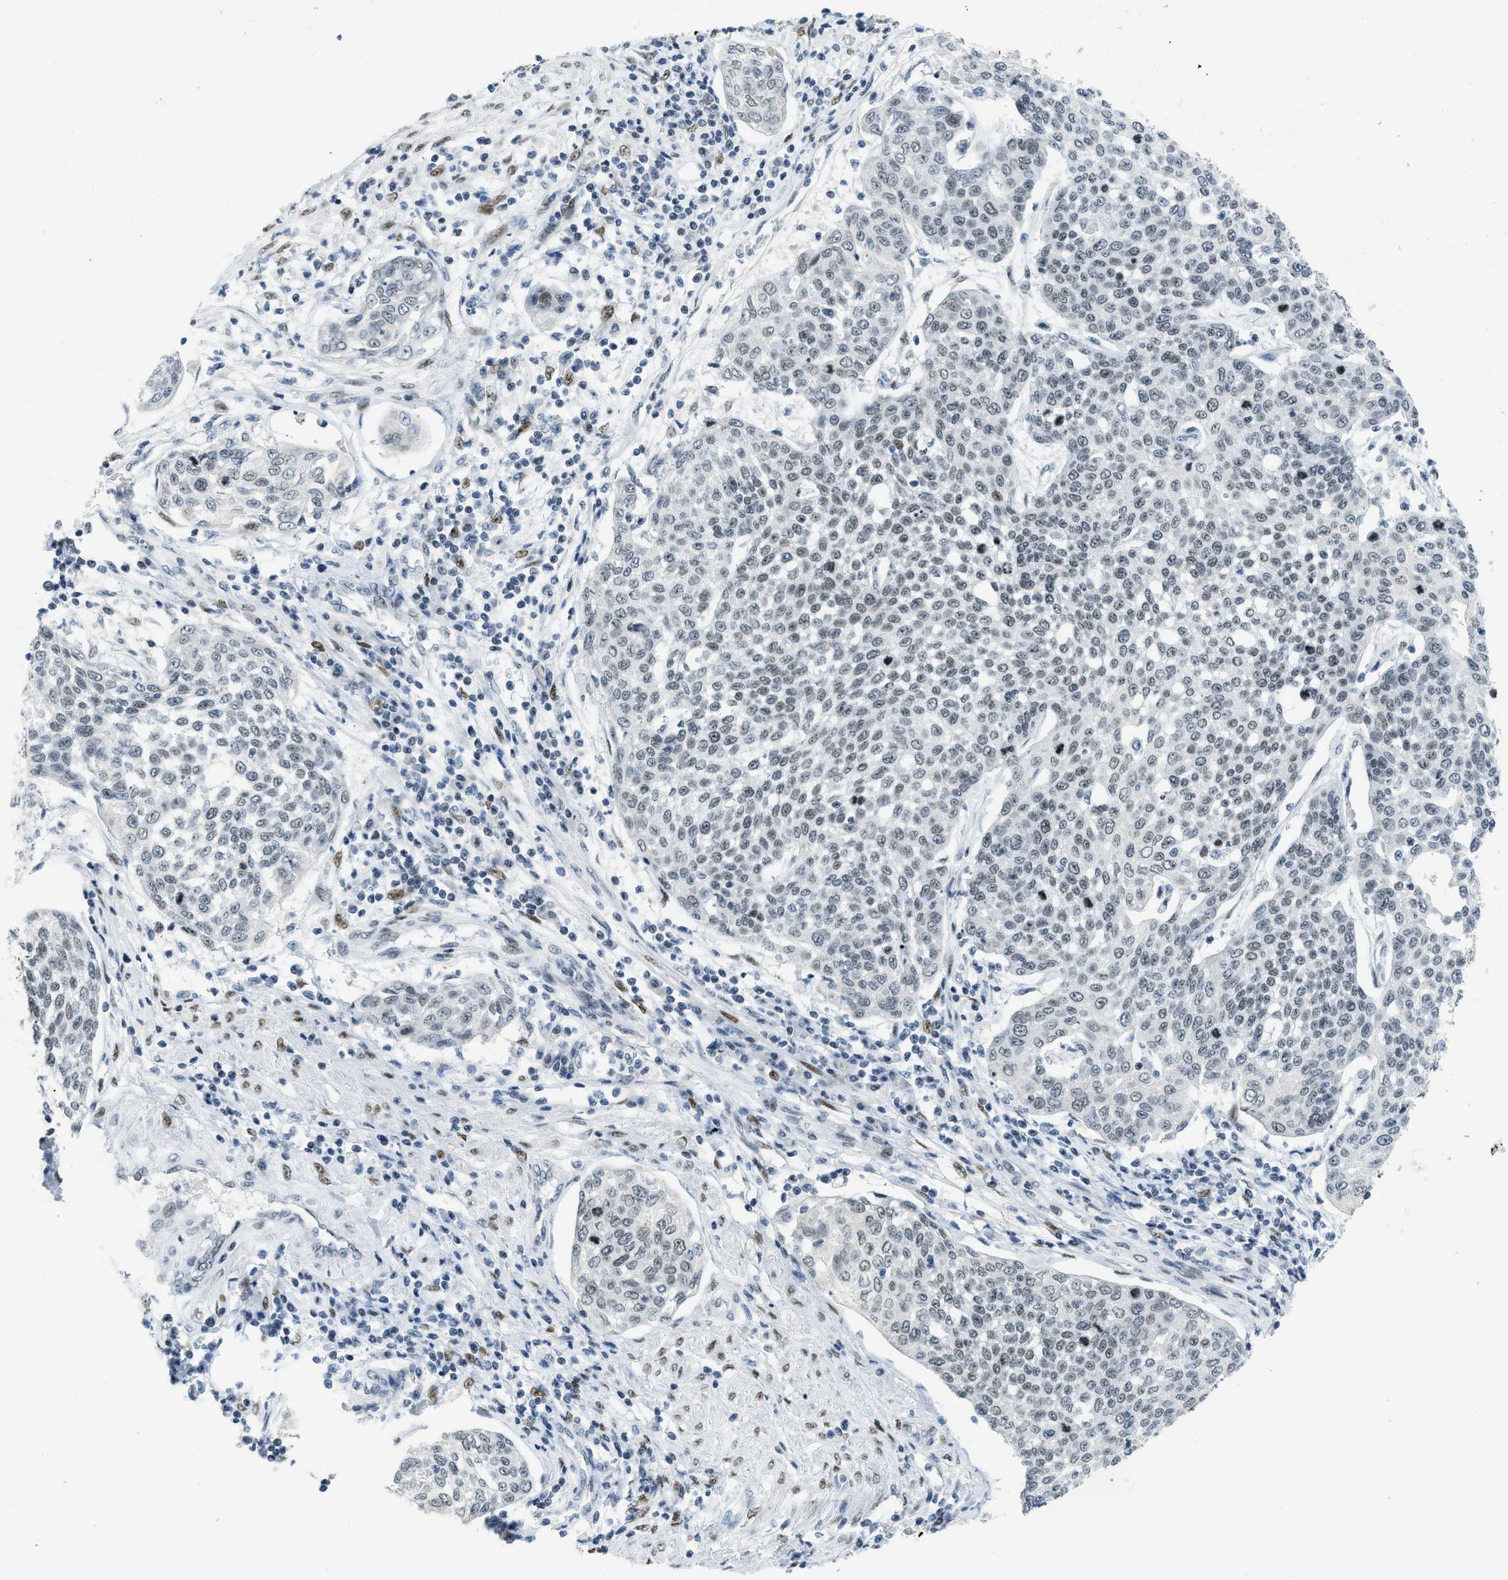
{"staining": {"intensity": "weak", "quantity": "25%-75%", "location": "nuclear"}, "tissue": "cervical cancer", "cell_type": "Tumor cells", "image_type": "cancer", "snomed": [{"axis": "morphology", "description": "Squamous cell carcinoma, NOS"}, {"axis": "topography", "description": "Cervix"}], "caption": "The micrograph shows immunohistochemical staining of cervical cancer. There is weak nuclear staining is seen in approximately 25%-75% of tumor cells.", "gene": "PBX1", "patient": {"sex": "female", "age": 34}}